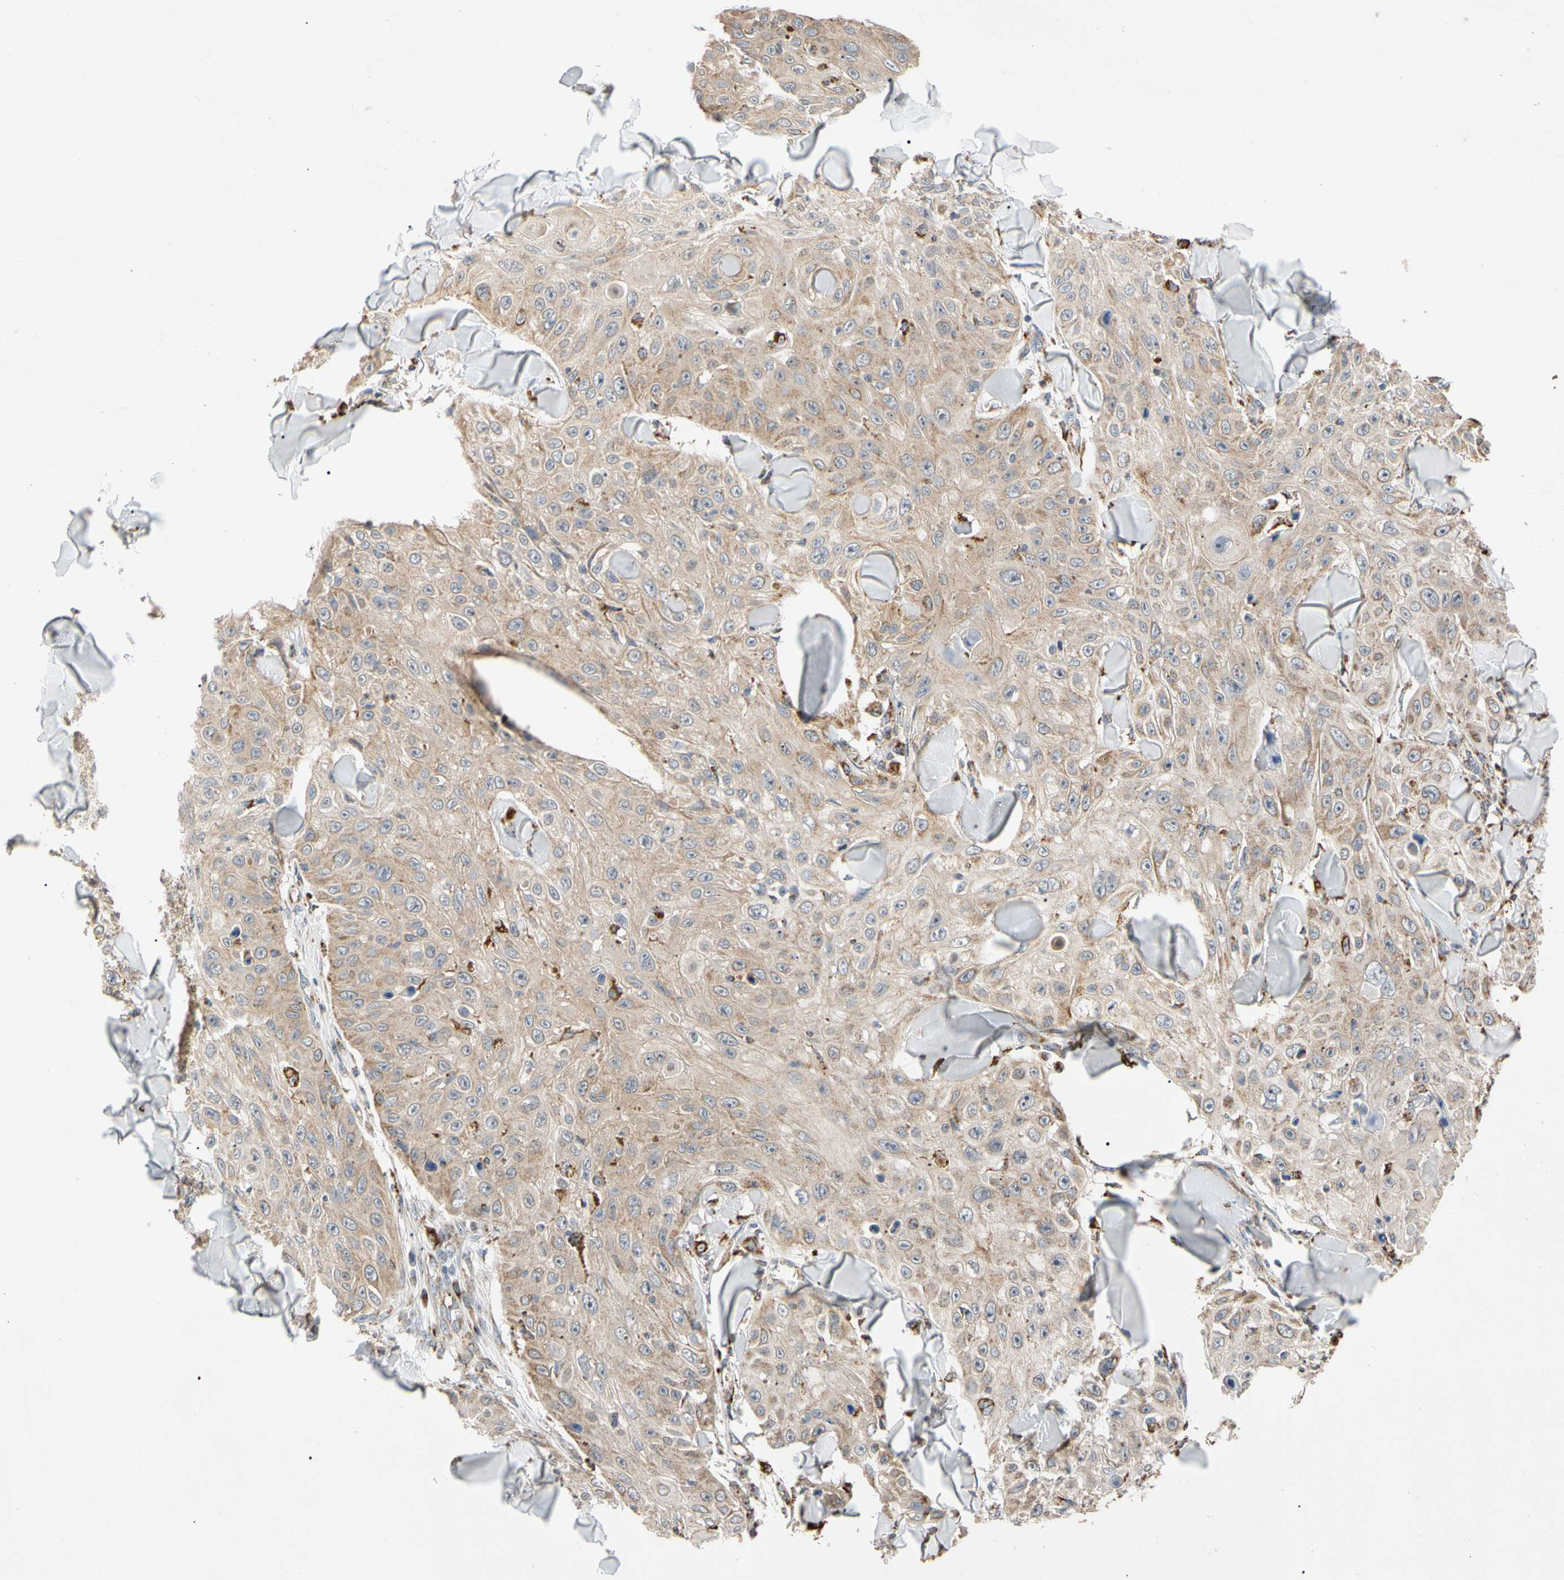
{"staining": {"intensity": "moderate", "quantity": ">75%", "location": "cytoplasmic/membranous"}, "tissue": "skin cancer", "cell_type": "Tumor cells", "image_type": "cancer", "snomed": [{"axis": "morphology", "description": "Squamous cell carcinoma, NOS"}, {"axis": "topography", "description": "Skin"}], "caption": "Immunohistochemistry histopathology image of human skin cancer (squamous cell carcinoma) stained for a protein (brown), which reveals medium levels of moderate cytoplasmic/membranous positivity in about >75% of tumor cells.", "gene": "GPD2", "patient": {"sex": "male", "age": 86}}